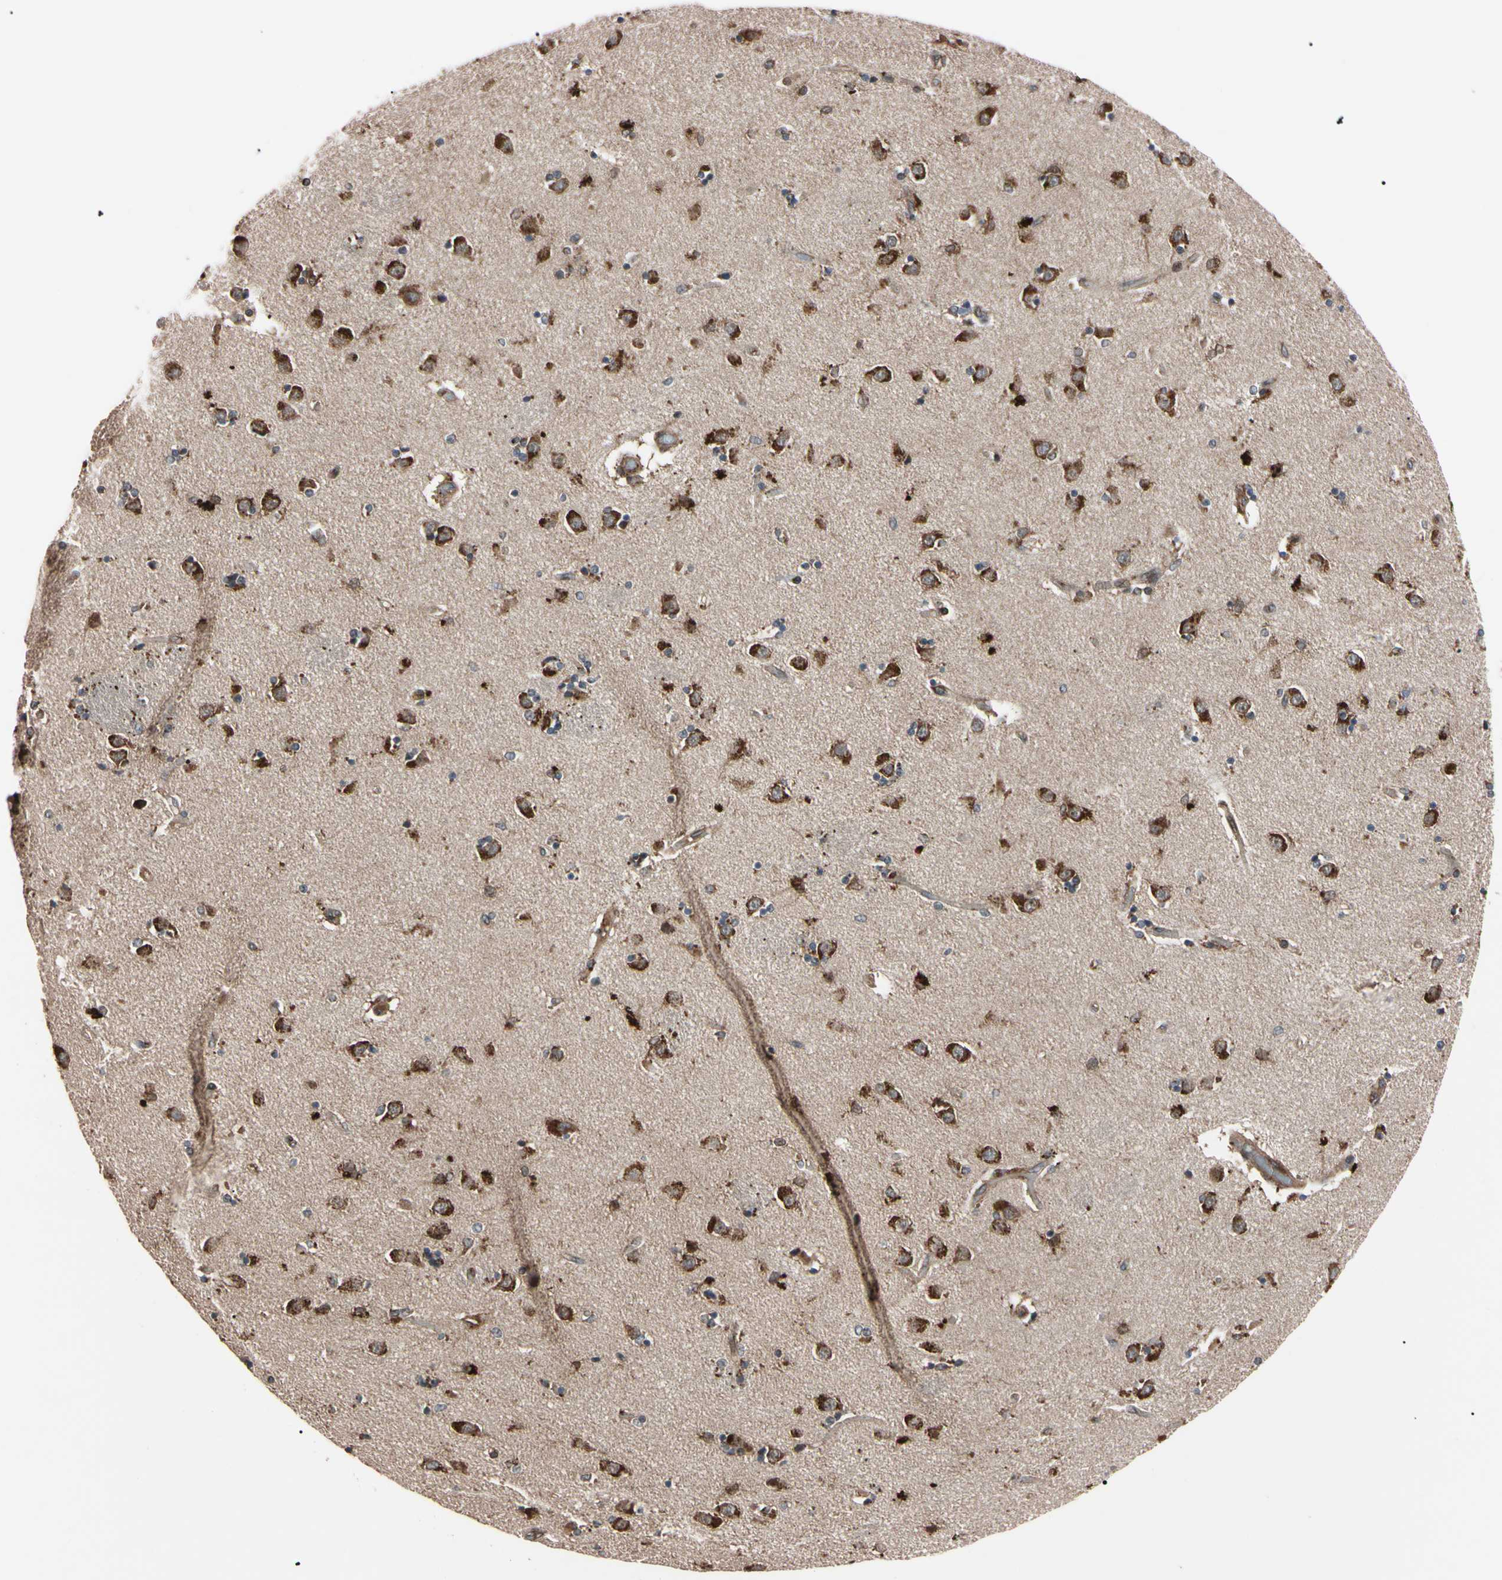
{"staining": {"intensity": "moderate", "quantity": ">75%", "location": "cytoplasmic/membranous"}, "tissue": "caudate", "cell_type": "Glial cells", "image_type": "normal", "snomed": [{"axis": "morphology", "description": "Normal tissue, NOS"}, {"axis": "topography", "description": "Lateral ventricle wall"}], "caption": "Immunohistochemistry of benign caudate demonstrates medium levels of moderate cytoplasmic/membranous staining in approximately >75% of glial cells.", "gene": "GUCY1B1", "patient": {"sex": "female", "age": 54}}